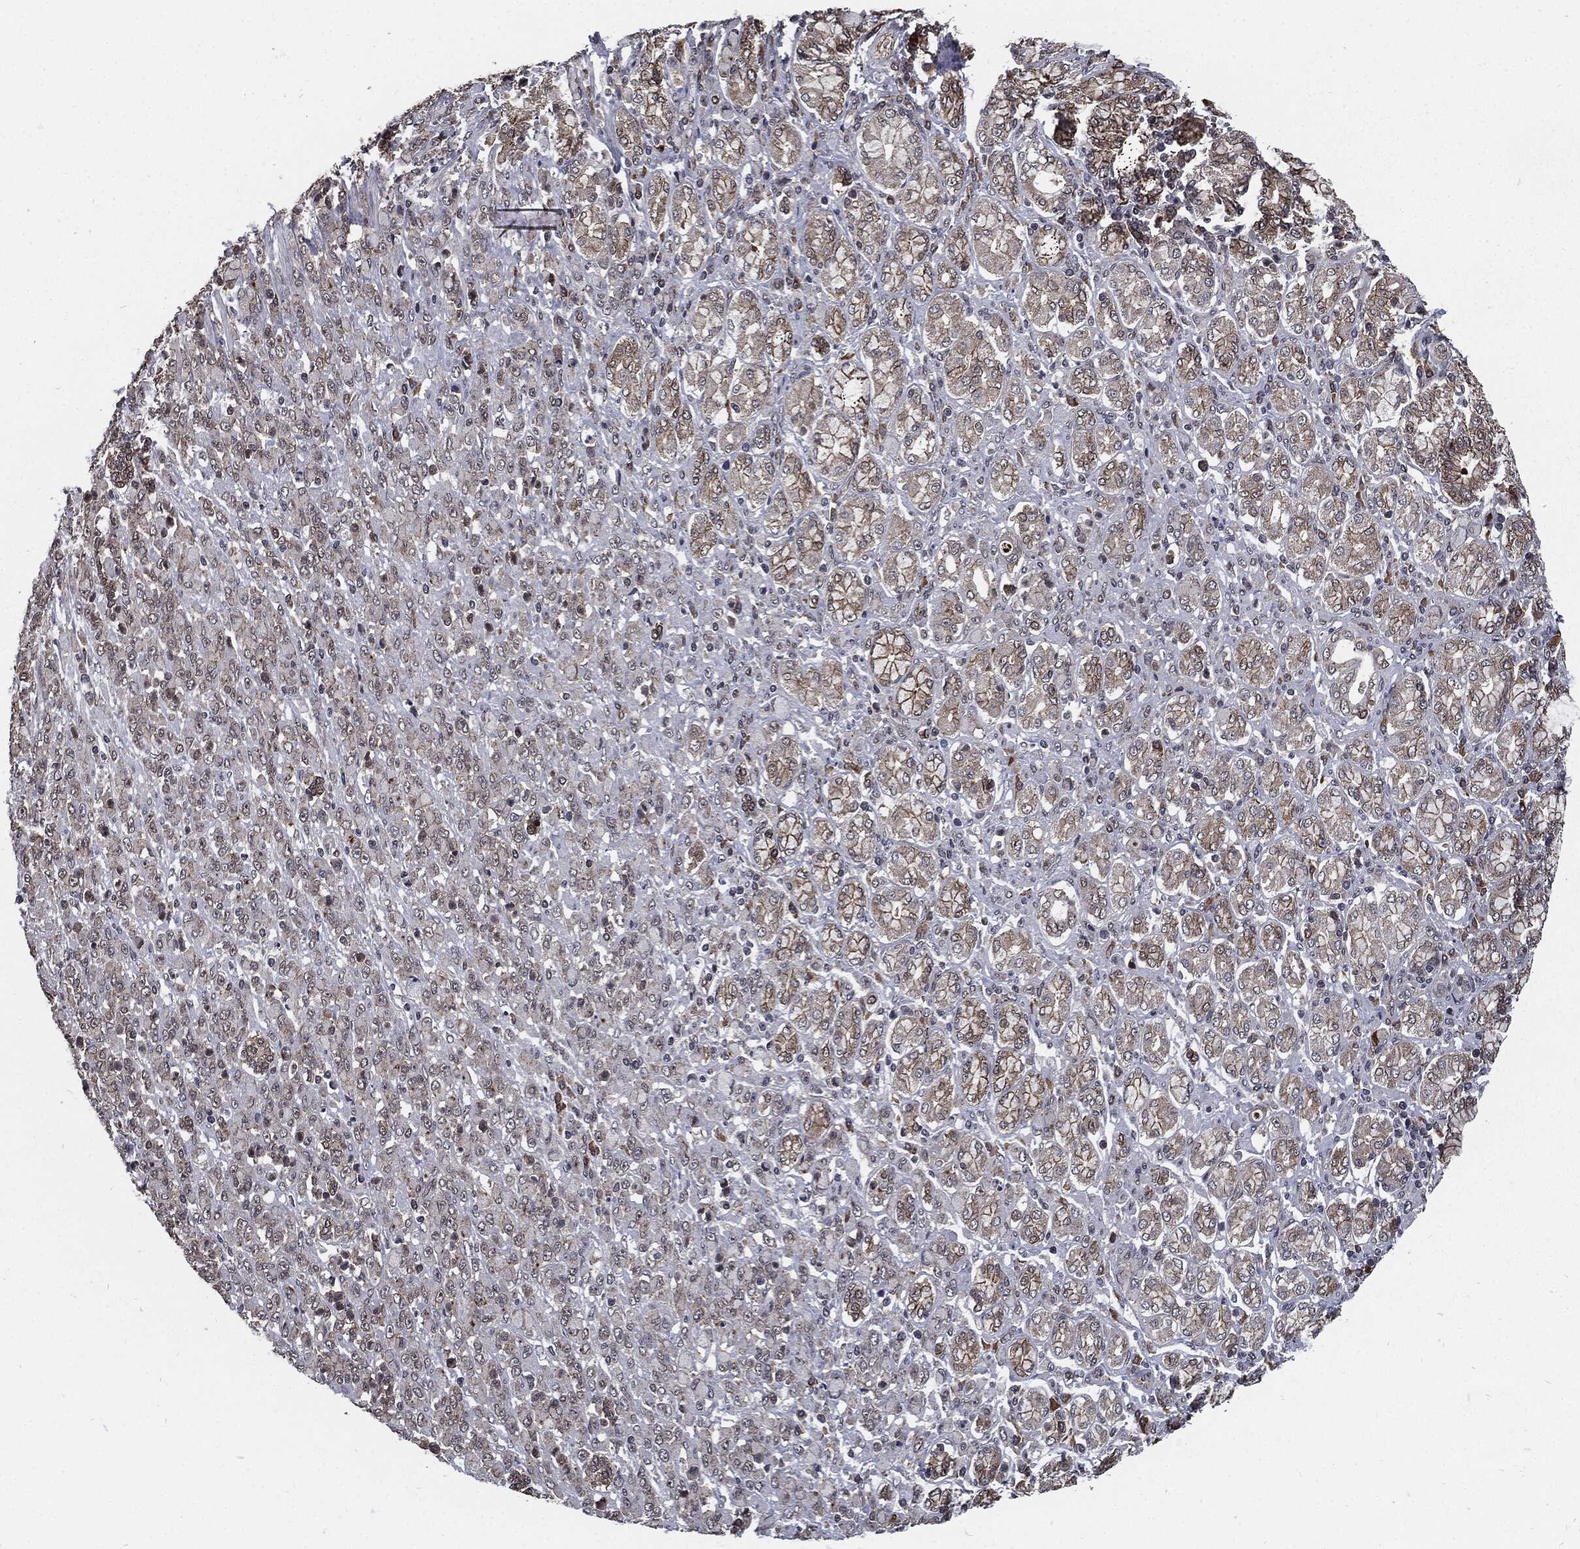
{"staining": {"intensity": "negative", "quantity": "none", "location": "none"}, "tissue": "stomach cancer", "cell_type": "Tumor cells", "image_type": "cancer", "snomed": [{"axis": "morphology", "description": "Normal tissue, NOS"}, {"axis": "morphology", "description": "Adenocarcinoma, NOS"}, {"axis": "topography", "description": "Stomach"}], "caption": "Stomach adenocarcinoma was stained to show a protein in brown. There is no significant expression in tumor cells. The staining was performed using DAB (3,3'-diaminobenzidine) to visualize the protein expression in brown, while the nuclei were stained in blue with hematoxylin (Magnification: 20x).", "gene": "PTPA", "patient": {"sex": "female", "age": 79}}